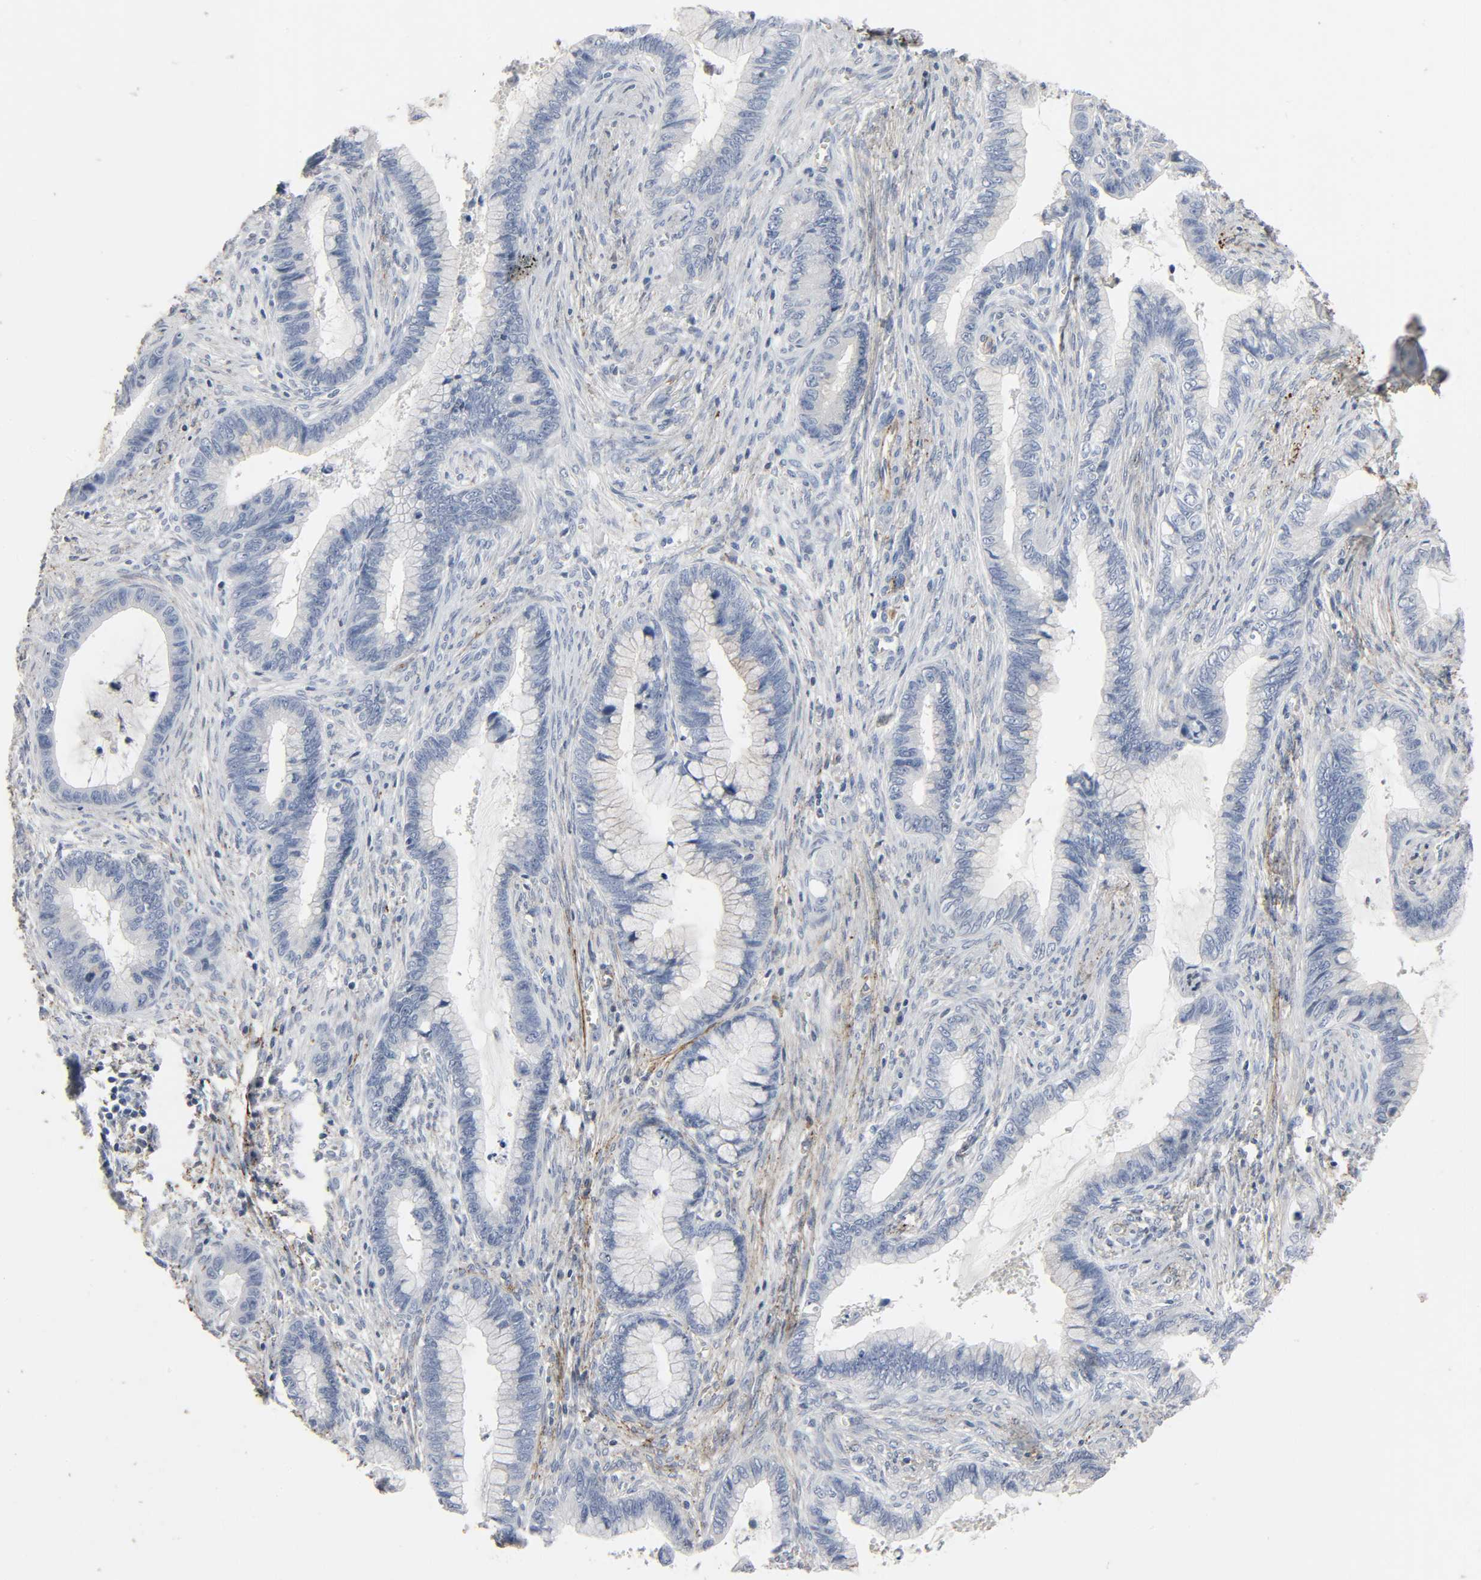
{"staining": {"intensity": "negative", "quantity": "none", "location": "none"}, "tissue": "cervical cancer", "cell_type": "Tumor cells", "image_type": "cancer", "snomed": [{"axis": "morphology", "description": "Adenocarcinoma, NOS"}, {"axis": "topography", "description": "Cervix"}], "caption": "The immunohistochemistry micrograph has no significant positivity in tumor cells of adenocarcinoma (cervical) tissue.", "gene": "FBLN5", "patient": {"sex": "female", "age": 44}}